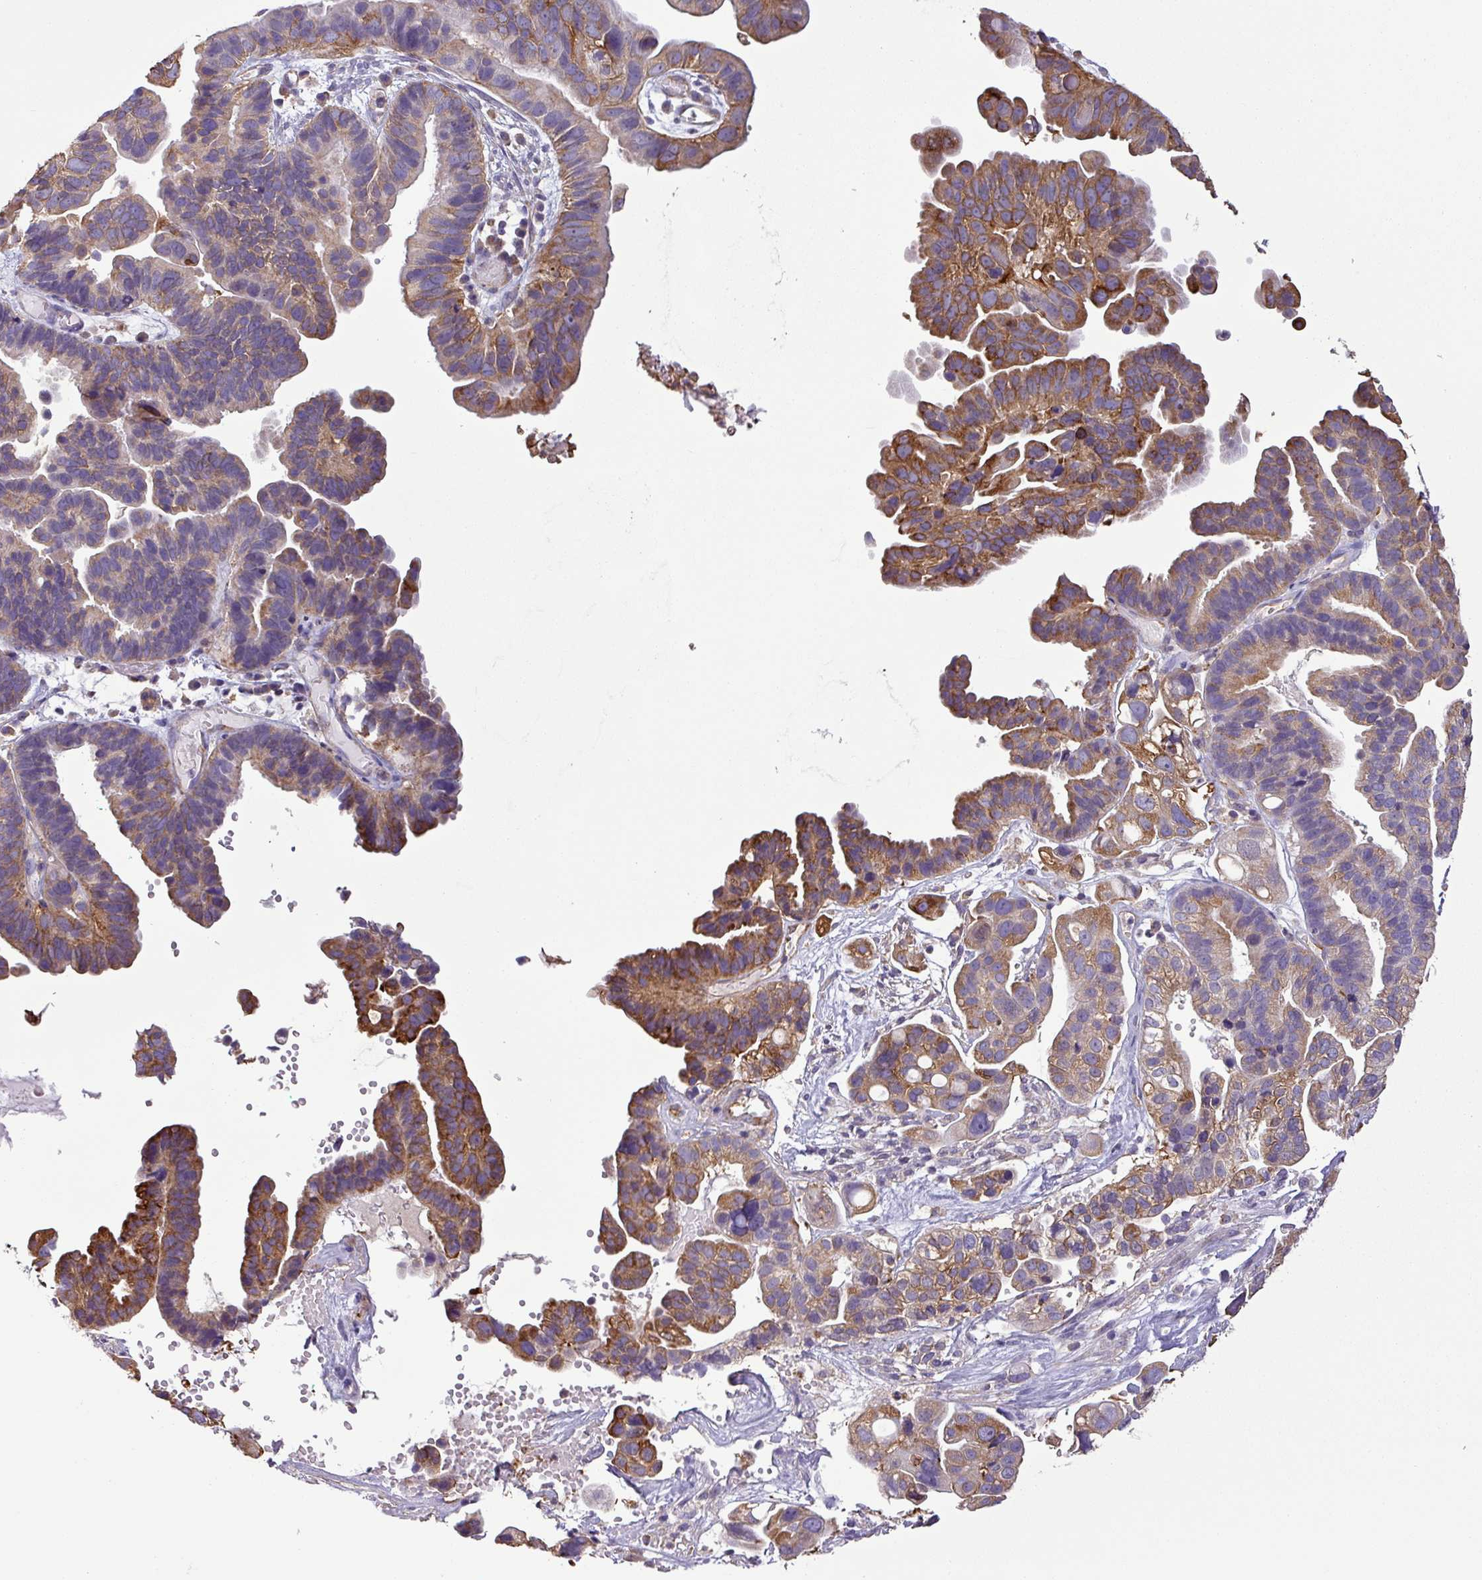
{"staining": {"intensity": "moderate", "quantity": "25%-75%", "location": "cytoplasmic/membranous"}, "tissue": "ovarian cancer", "cell_type": "Tumor cells", "image_type": "cancer", "snomed": [{"axis": "morphology", "description": "Cystadenocarcinoma, serous, NOS"}, {"axis": "topography", "description": "Ovary"}], "caption": "This is a histology image of IHC staining of ovarian cancer, which shows moderate expression in the cytoplasmic/membranous of tumor cells.", "gene": "XNDC1N", "patient": {"sex": "female", "age": 56}}